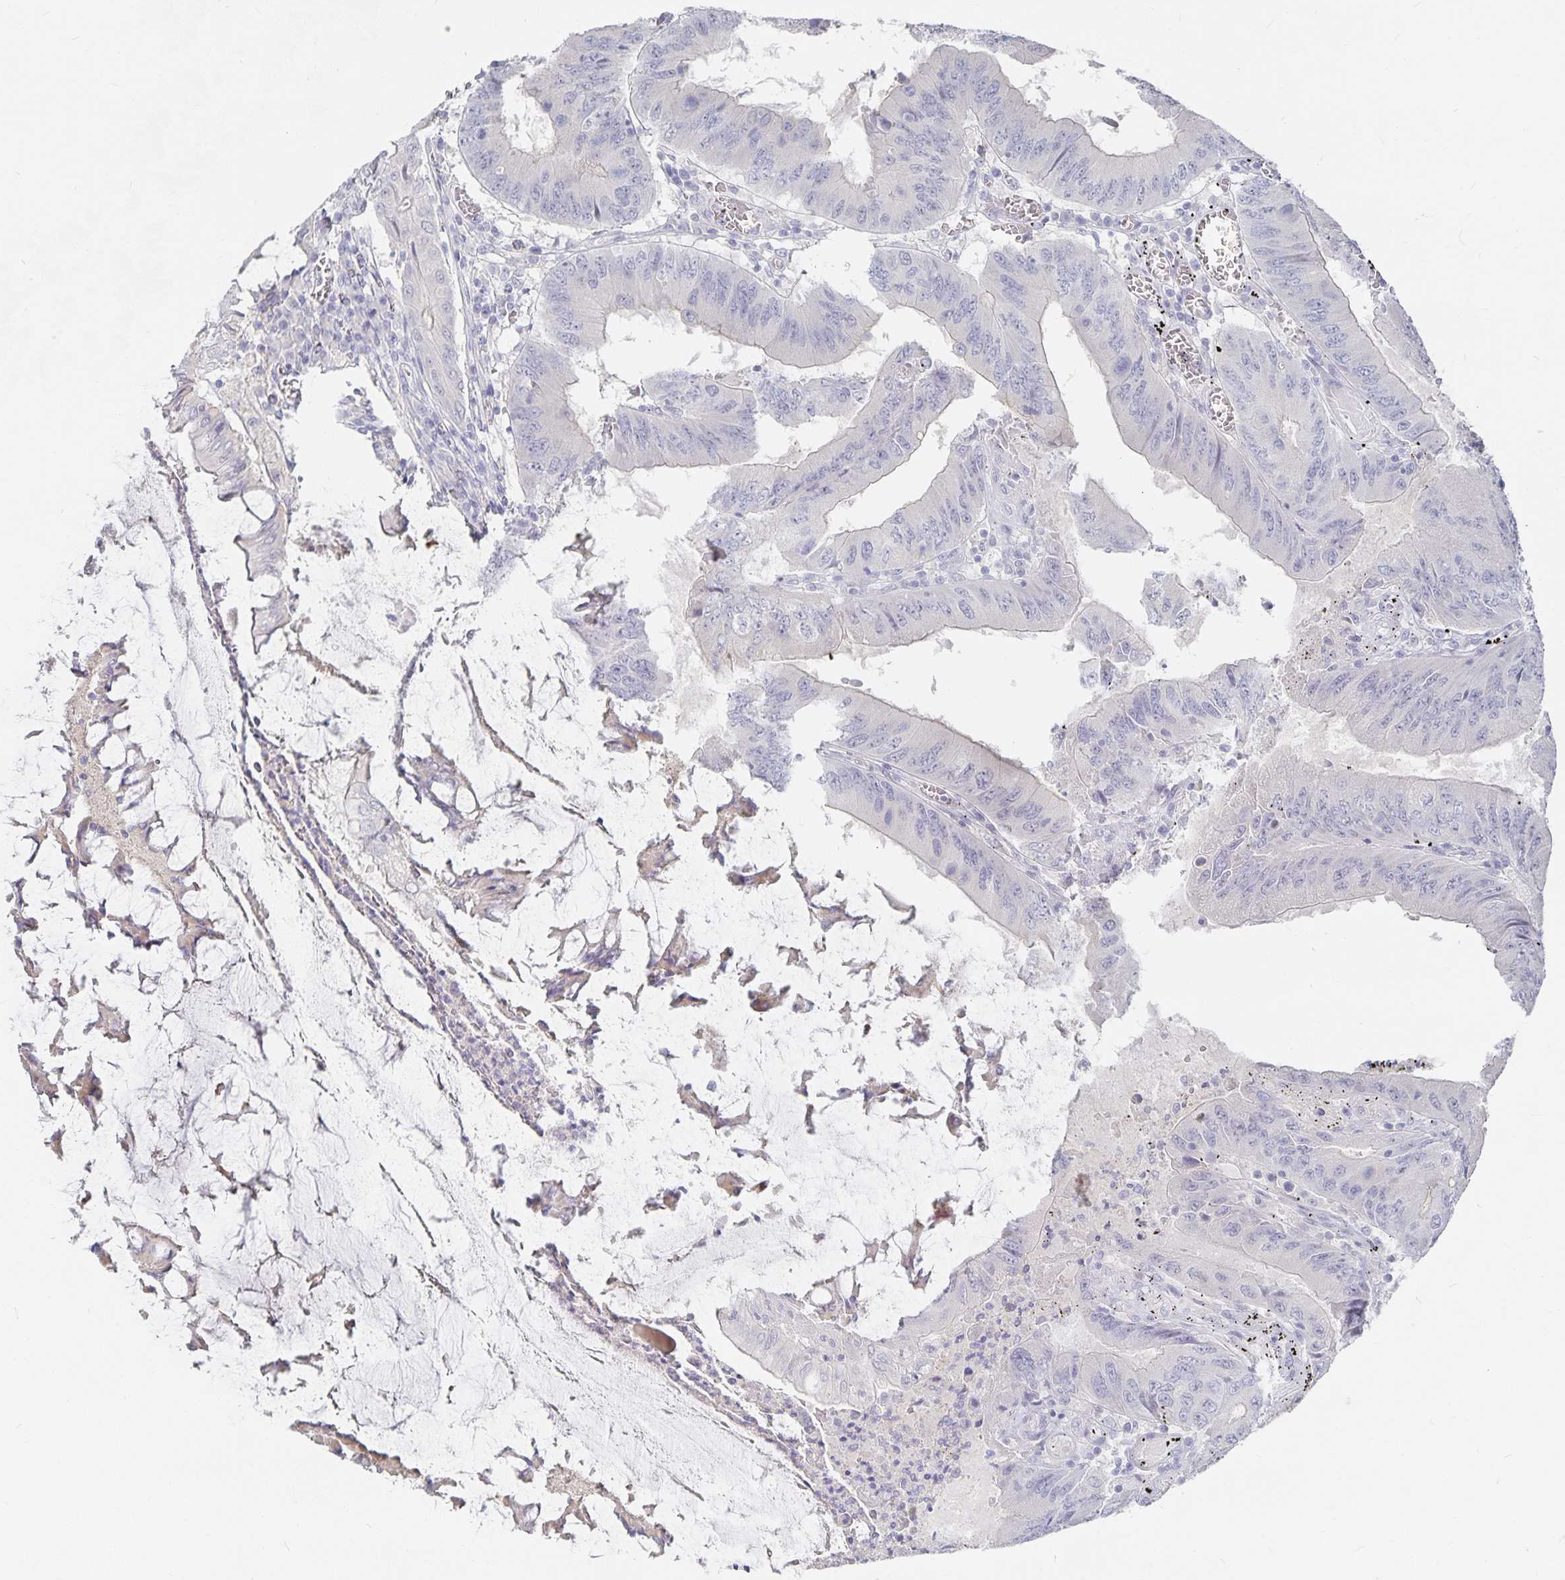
{"staining": {"intensity": "negative", "quantity": "none", "location": "none"}, "tissue": "colorectal cancer", "cell_type": "Tumor cells", "image_type": "cancer", "snomed": [{"axis": "morphology", "description": "Adenocarcinoma, NOS"}, {"axis": "topography", "description": "Colon"}], "caption": "Immunohistochemistry histopathology image of neoplastic tissue: human colorectal cancer (adenocarcinoma) stained with DAB demonstrates no significant protein staining in tumor cells. (DAB (3,3'-diaminobenzidine) IHC visualized using brightfield microscopy, high magnification).", "gene": "DNAH9", "patient": {"sex": "male", "age": 53}}